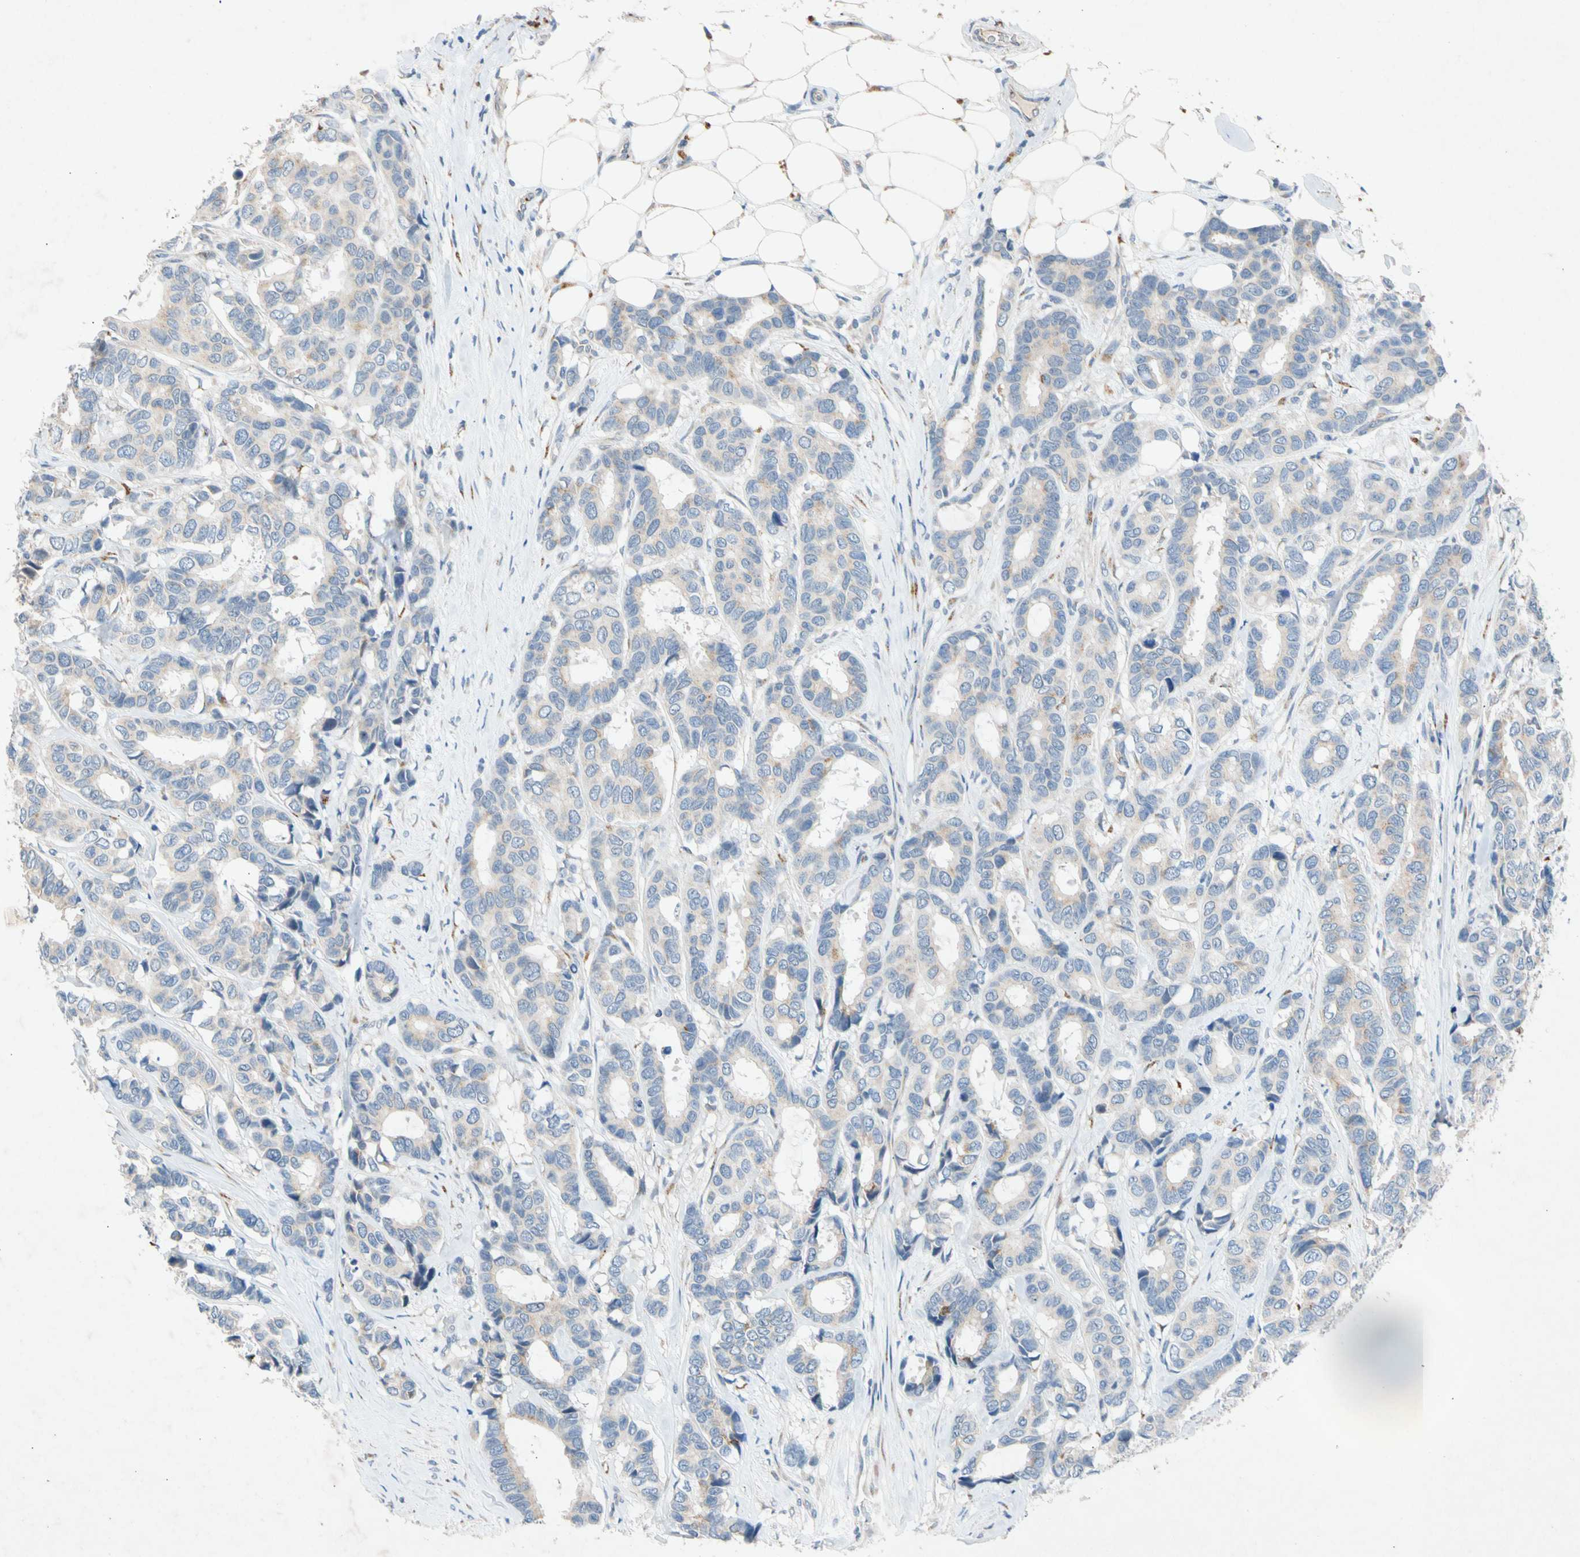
{"staining": {"intensity": "weak", "quantity": ">75%", "location": "cytoplasmic/membranous"}, "tissue": "breast cancer", "cell_type": "Tumor cells", "image_type": "cancer", "snomed": [{"axis": "morphology", "description": "Duct carcinoma"}, {"axis": "topography", "description": "Breast"}], "caption": "Breast infiltrating ductal carcinoma was stained to show a protein in brown. There is low levels of weak cytoplasmic/membranous staining in about >75% of tumor cells.", "gene": "GASK1B", "patient": {"sex": "female", "age": 87}}